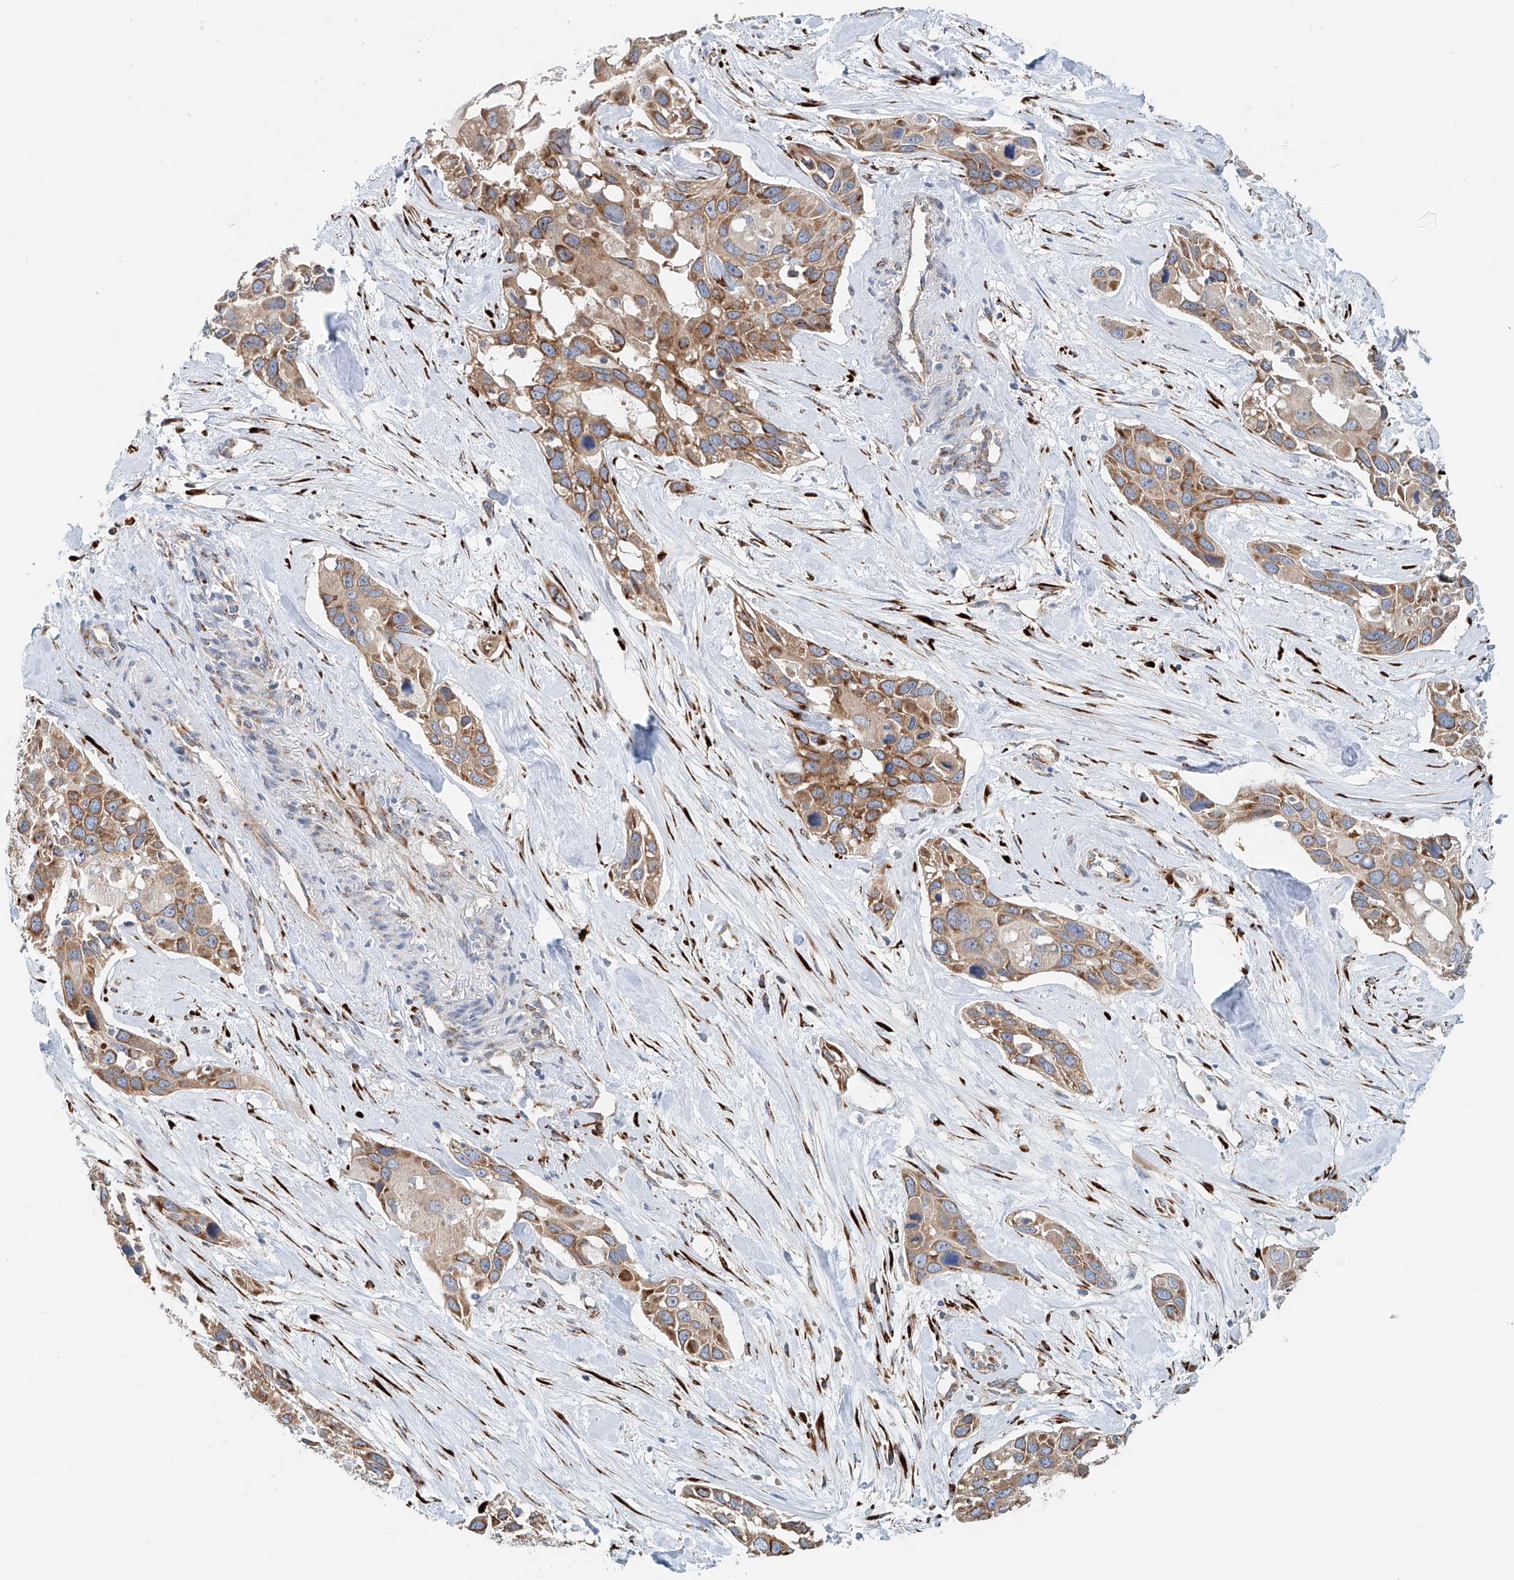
{"staining": {"intensity": "moderate", "quantity": ">75%", "location": "cytoplasmic/membranous"}, "tissue": "pancreatic cancer", "cell_type": "Tumor cells", "image_type": "cancer", "snomed": [{"axis": "morphology", "description": "Adenocarcinoma, NOS"}, {"axis": "topography", "description": "Pancreas"}], "caption": "DAB immunohistochemical staining of pancreatic cancer (adenocarcinoma) reveals moderate cytoplasmic/membranous protein staining in approximately >75% of tumor cells.", "gene": "SNAP29", "patient": {"sex": "female", "age": 60}}